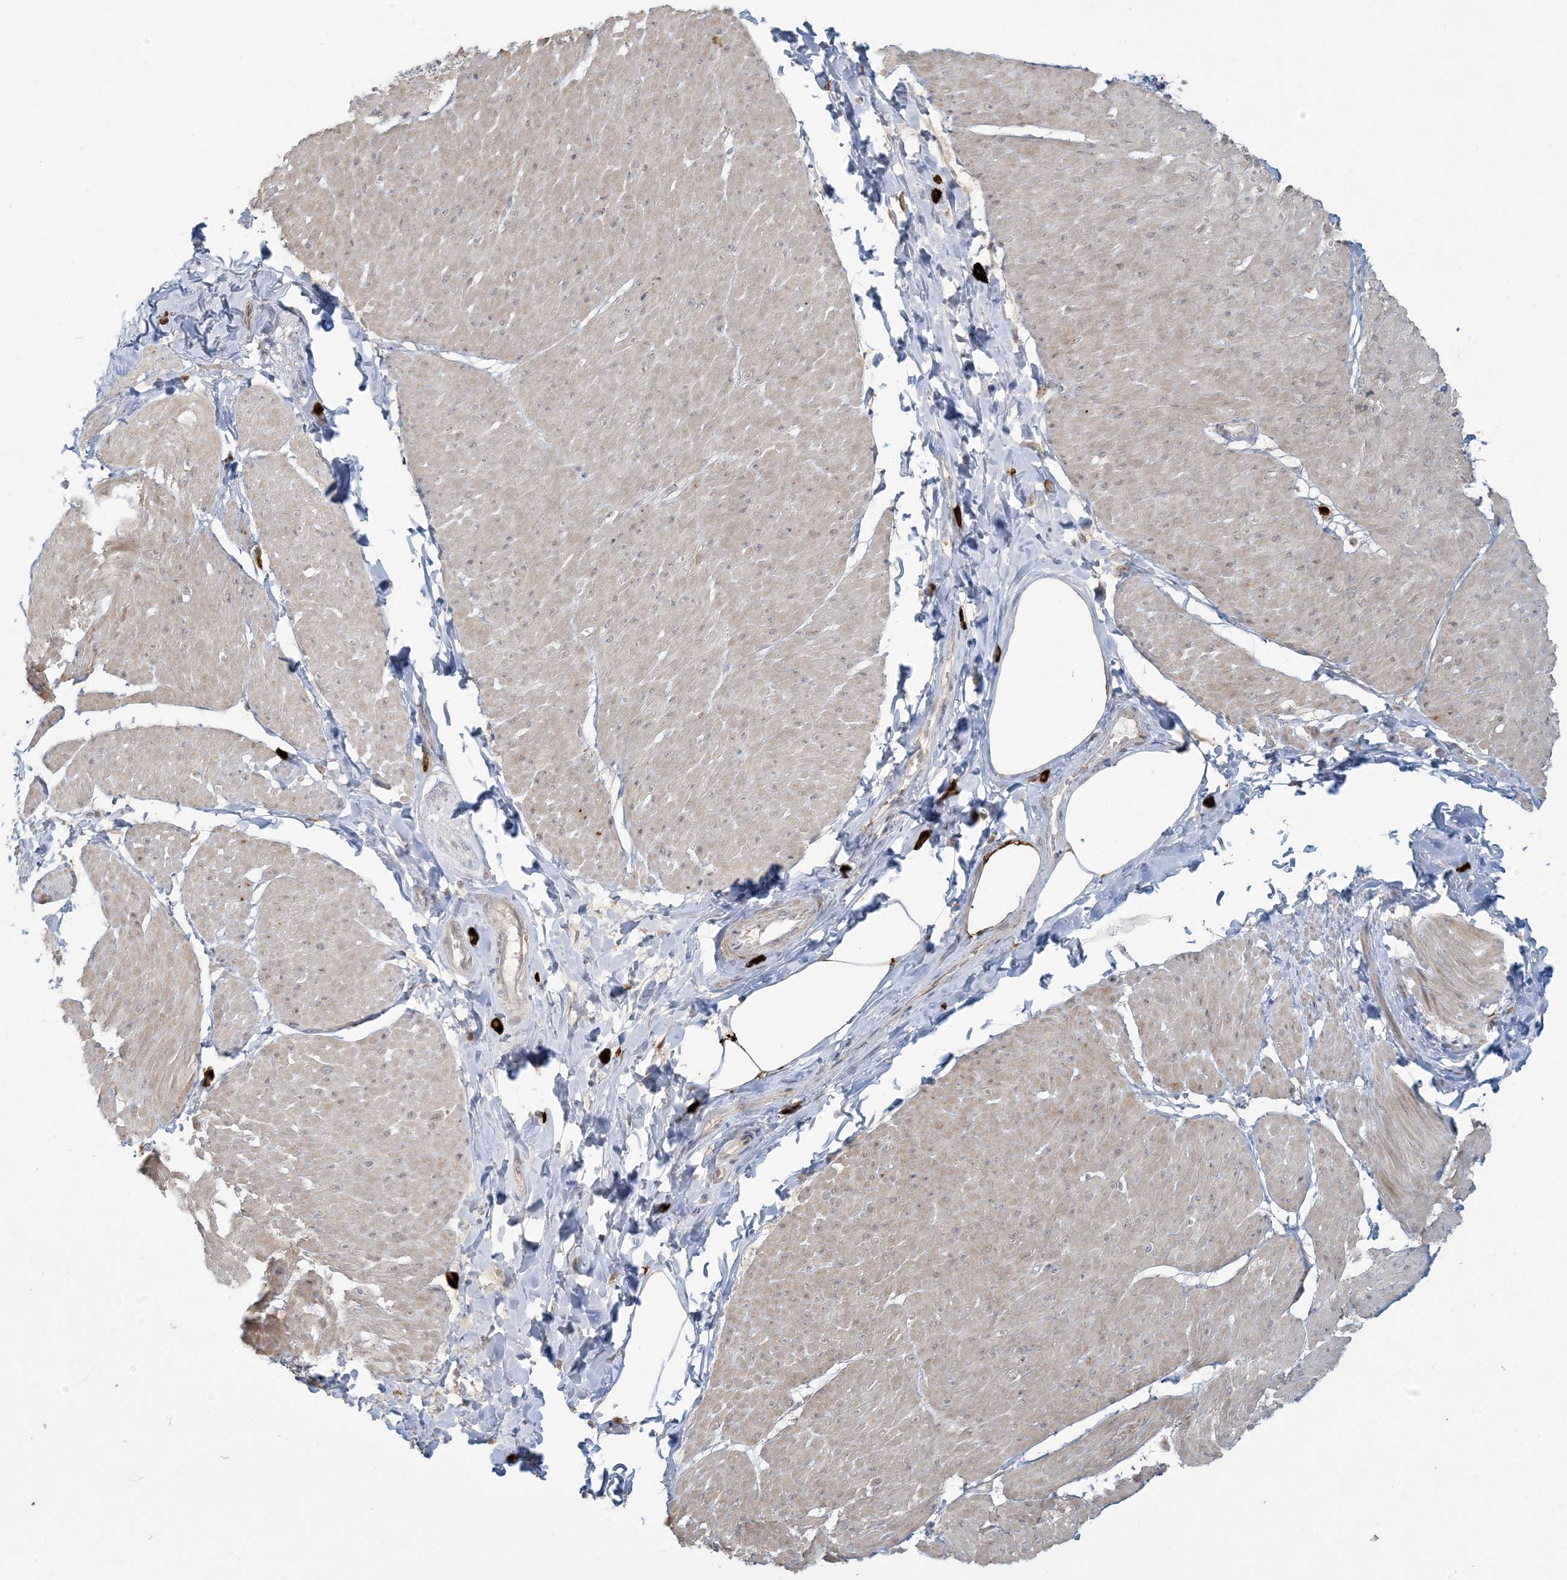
{"staining": {"intensity": "weak", "quantity": ">75%", "location": "cytoplasmic/membranous"}, "tissue": "smooth muscle", "cell_type": "Smooth muscle cells", "image_type": "normal", "snomed": [{"axis": "morphology", "description": "Urothelial carcinoma, High grade"}, {"axis": "topography", "description": "Urinary bladder"}], "caption": "DAB immunohistochemical staining of unremarkable human smooth muscle exhibits weak cytoplasmic/membranous protein positivity in approximately >75% of smooth muscle cells.", "gene": "MCAT", "patient": {"sex": "male", "age": 46}}